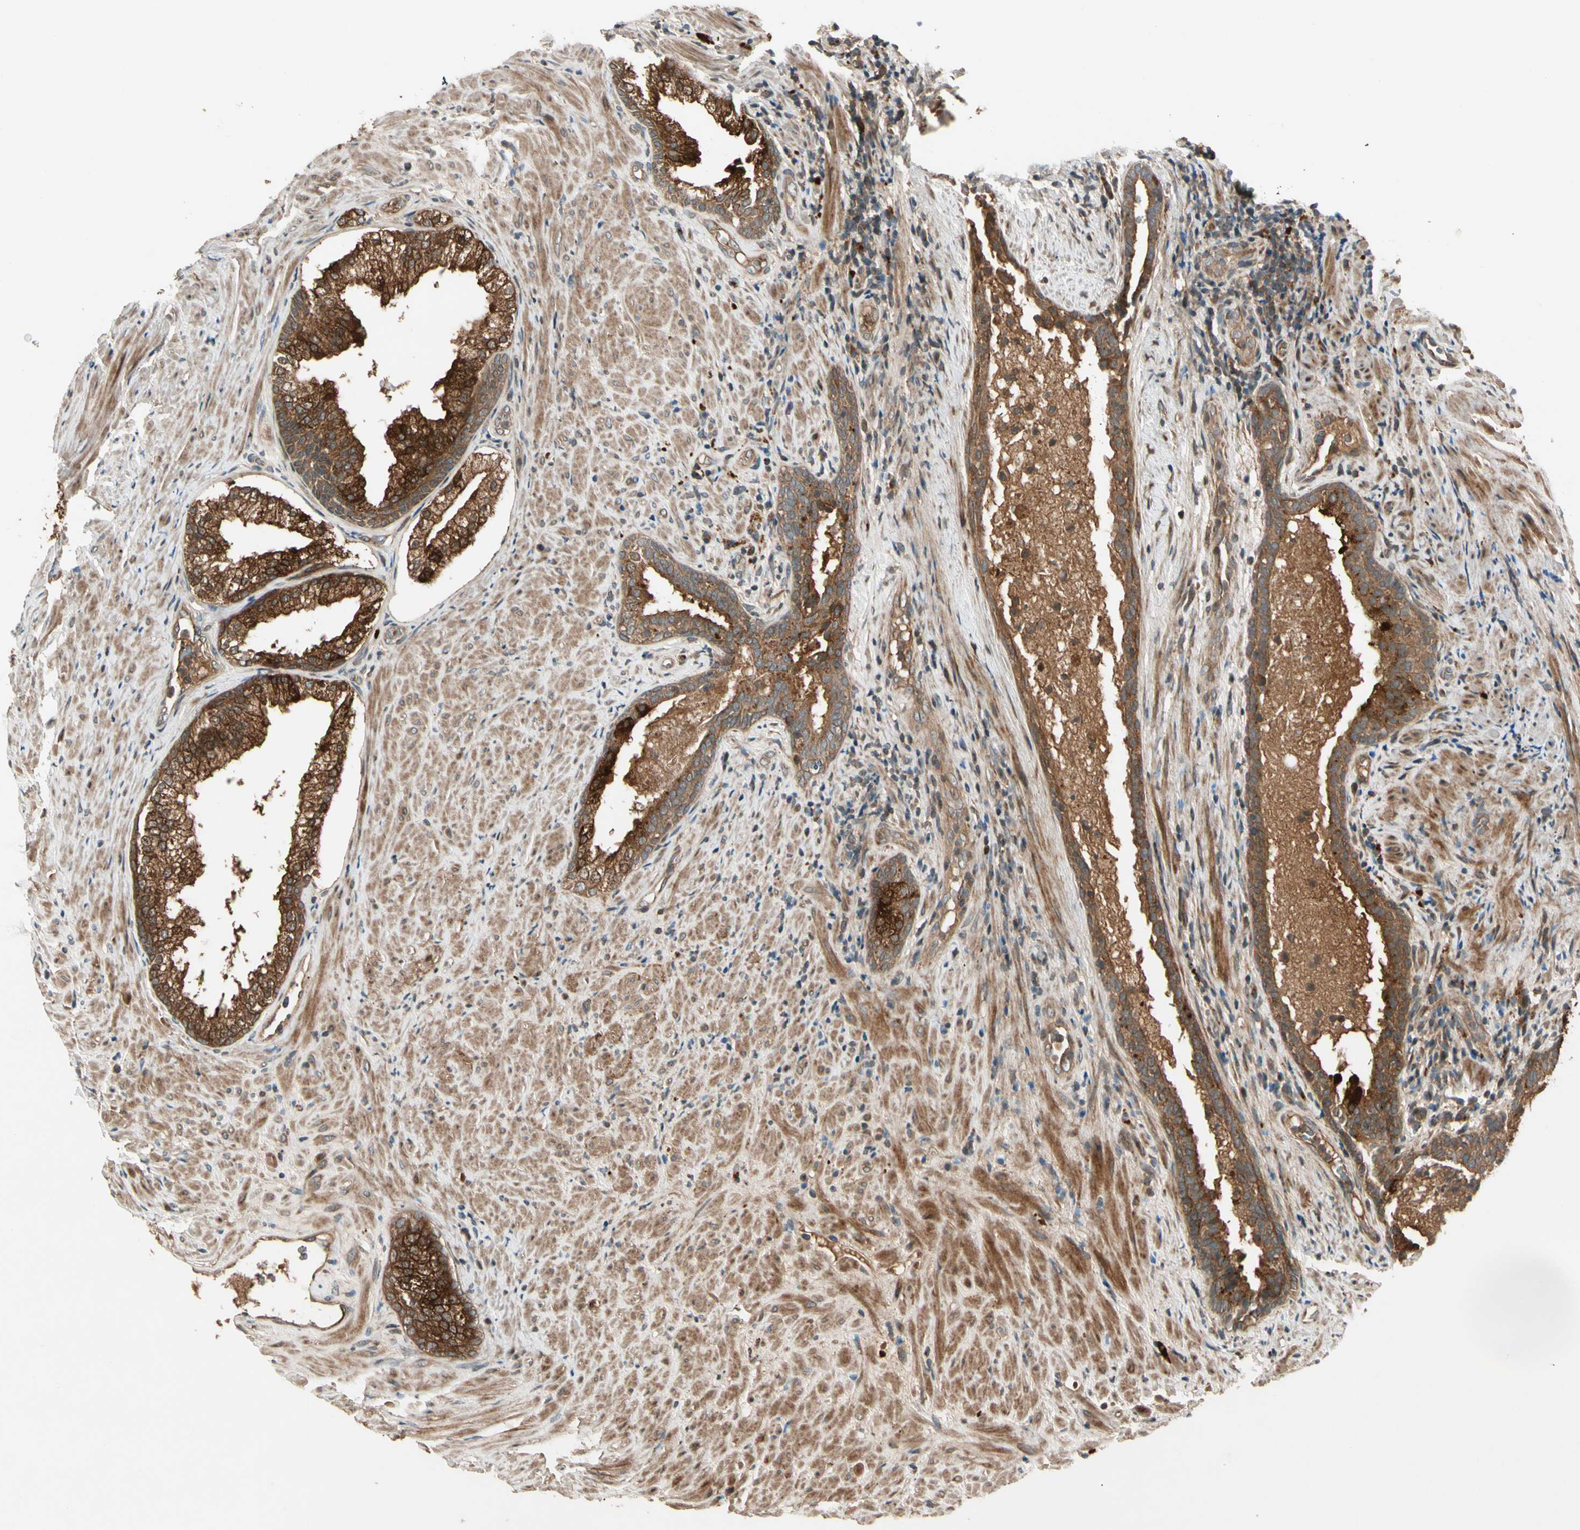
{"staining": {"intensity": "strong", "quantity": ">75%", "location": "cytoplasmic/membranous"}, "tissue": "prostate", "cell_type": "Glandular cells", "image_type": "normal", "snomed": [{"axis": "morphology", "description": "Normal tissue, NOS"}, {"axis": "topography", "description": "Prostate"}], "caption": "The histopathology image shows staining of normal prostate, revealing strong cytoplasmic/membranous protein expression (brown color) within glandular cells.", "gene": "ACVR1C", "patient": {"sex": "male", "age": 76}}